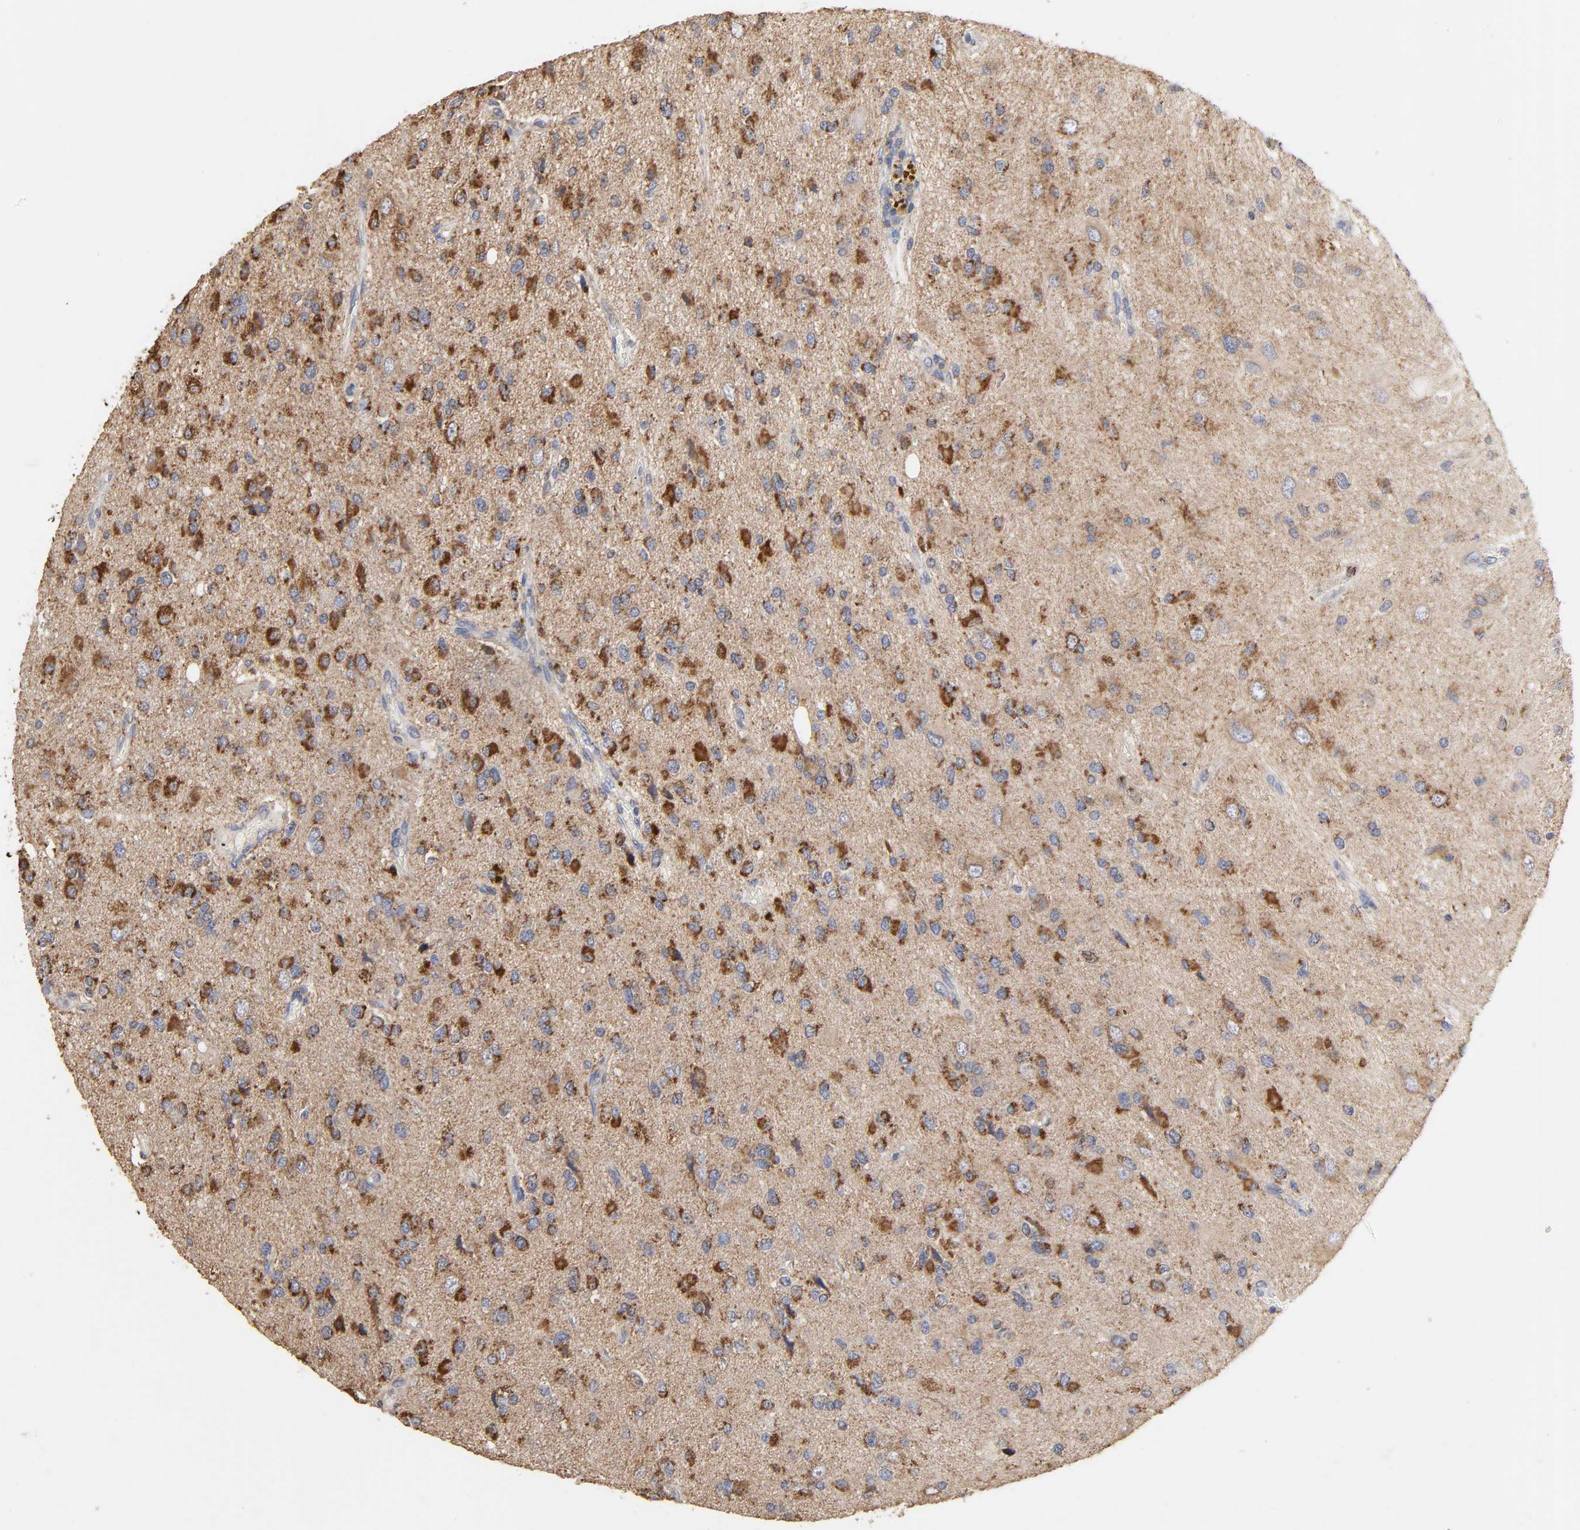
{"staining": {"intensity": "strong", "quantity": "25%-75%", "location": "cytoplasmic/membranous"}, "tissue": "glioma", "cell_type": "Tumor cells", "image_type": "cancer", "snomed": [{"axis": "morphology", "description": "Glioma, malignant, High grade"}, {"axis": "topography", "description": "Brain"}], "caption": "Strong cytoplasmic/membranous staining for a protein is appreciated in about 25%-75% of tumor cells of malignant glioma (high-grade) using IHC.", "gene": "CYCS", "patient": {"sex": "male", "age": 47}}